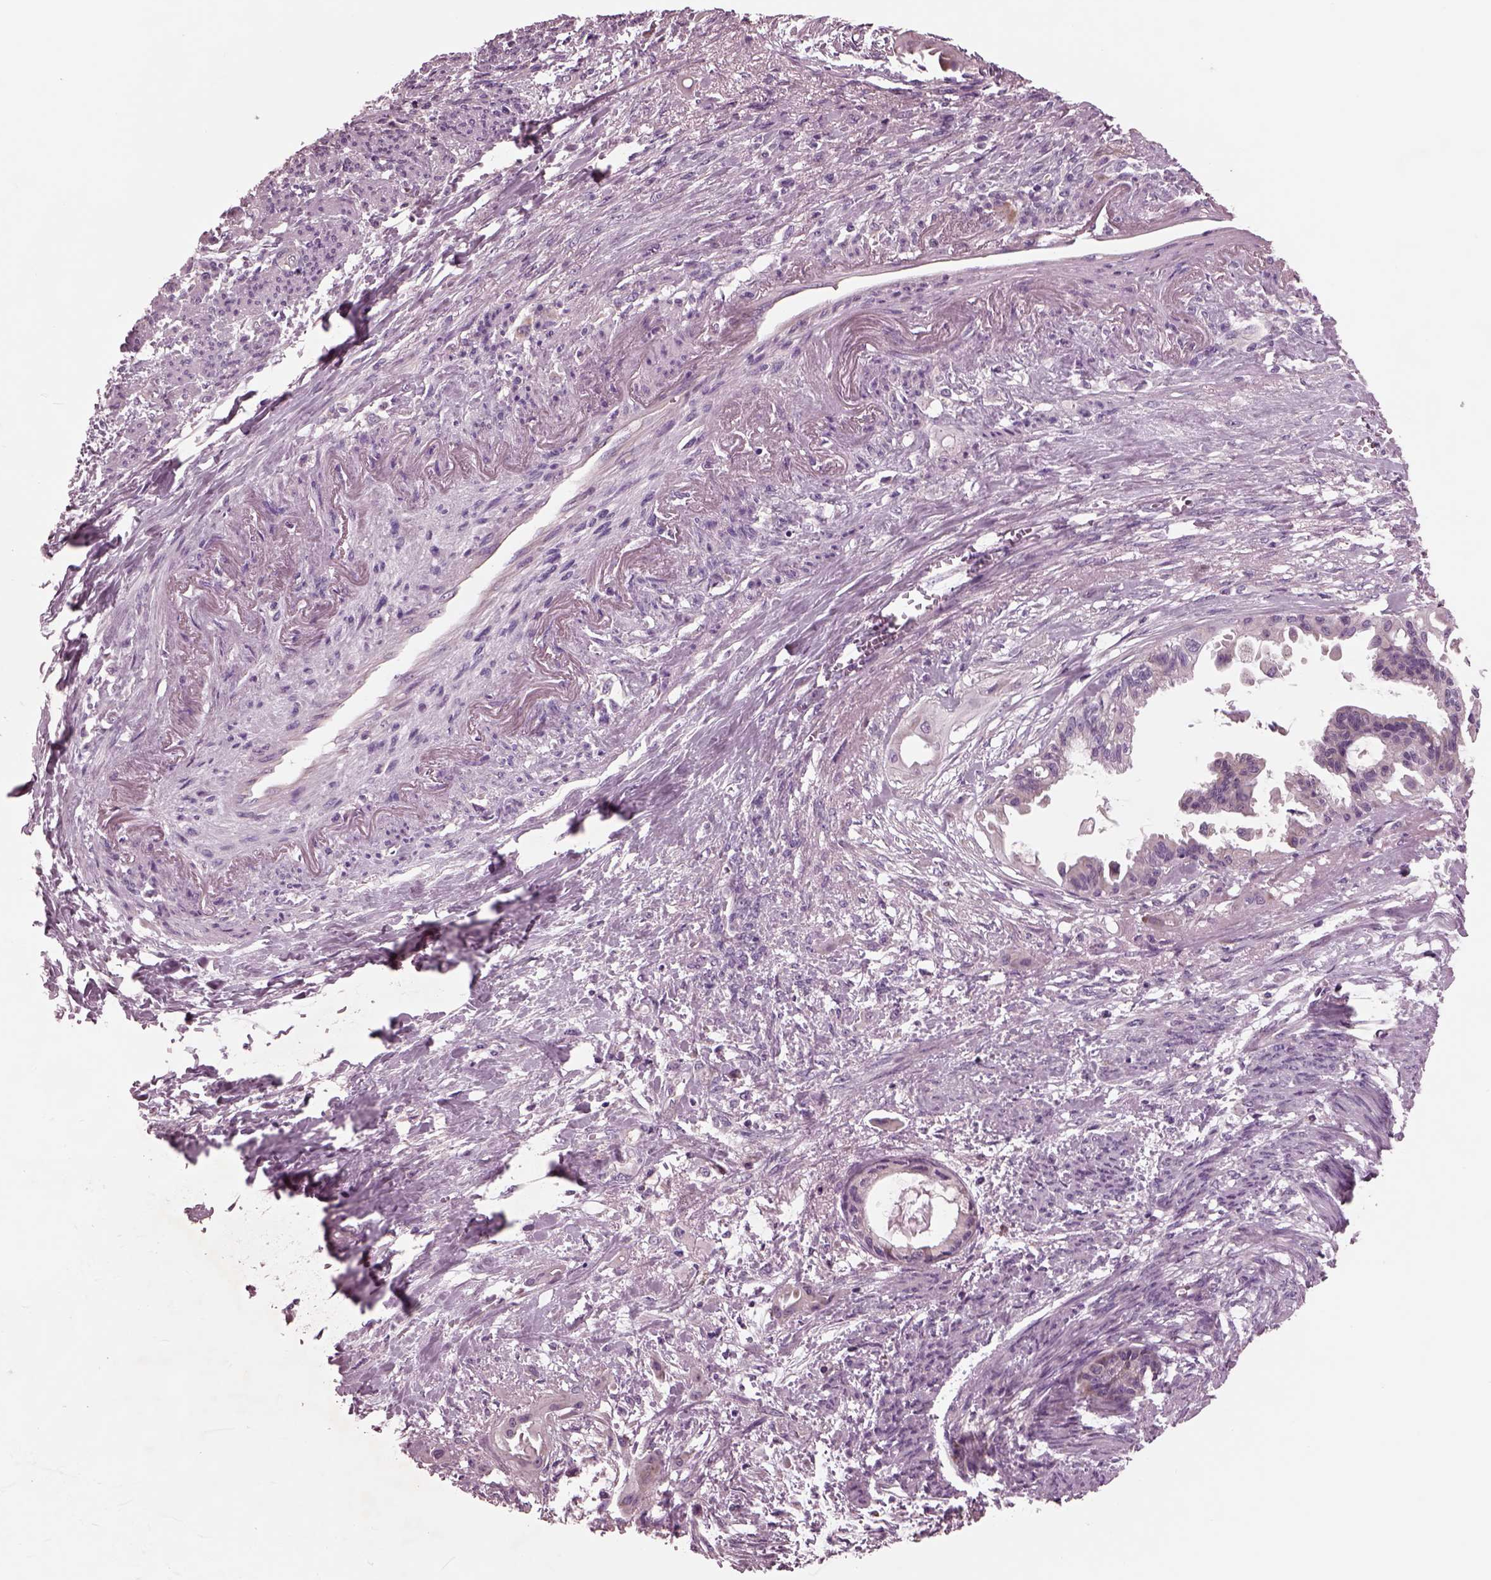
{"staining": {"intensity": "weak", "quantity": "25%-75%", "location": "cytoplasmic/membranous"}, "tissue": "endometrial cancer", "cell_type": "Tumor cells", "image_type": "cancer", "snomed": [{"axis": "morphology", "description": "Adenocarcinoma, NOS"}, {"axis": "topography", "description": "Endometrium"}], "caption": "The image demonstrates staining of endometrial cancer, revealing weak cytoplasmic/membranous protein expression (brown color) within tumor cells.", "gene": "AP4M1", "patient": {"sex": "female", "age": 86}}